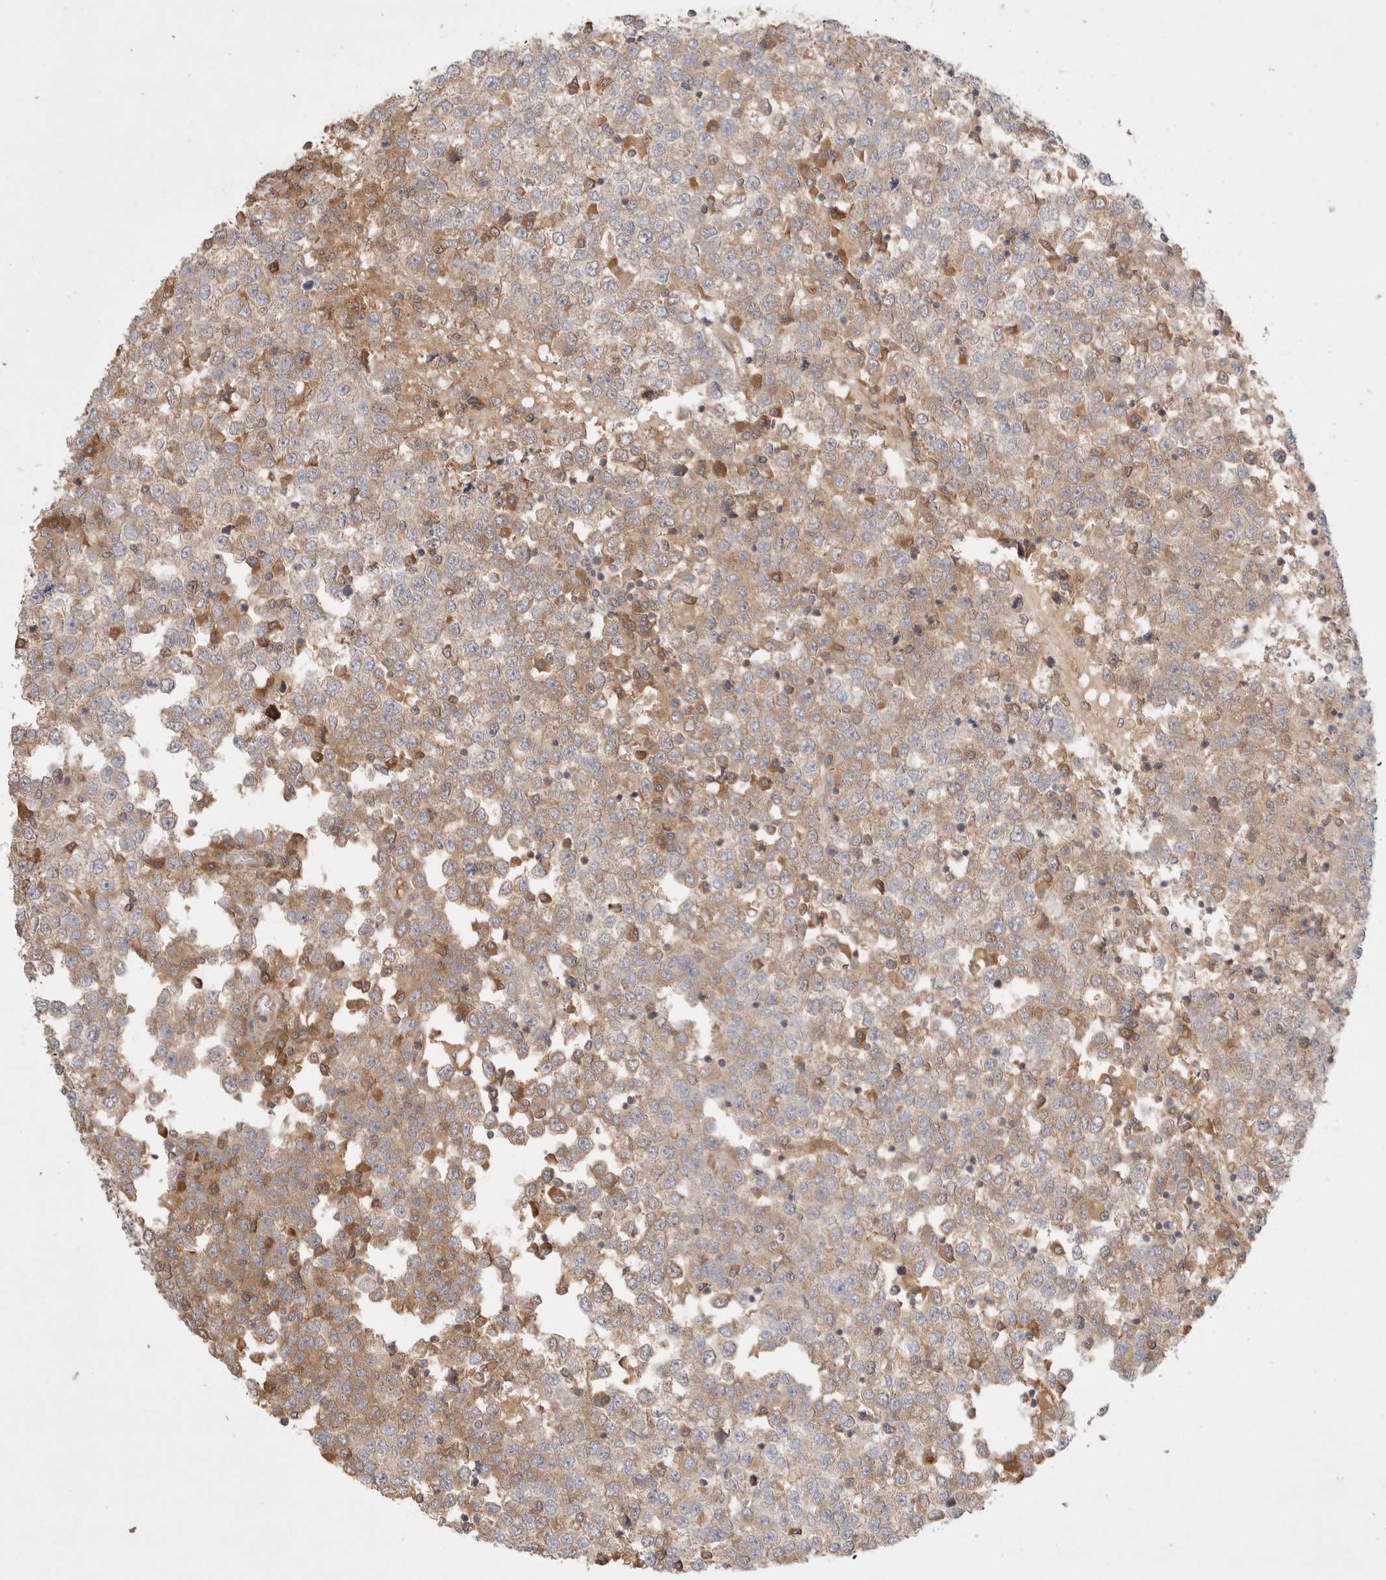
{"staining": {"intensity": "weak", "quantity": ">75%", "location": "cytoplasmic/membranous"}, "tissue": "testis cancer", "cell_type": "Tumor cells", "image_type": "cancer", "snomed": [{"axis": "morphology", "description": "Seminoma, NOS"}, {"axis": "topography", "description": "Testis"}], "caption": "Testis seminoma tissue exhibits weak cytoplasmic/membranous positivity in approximately >75% of tumor cells, visualized by immunohistochemistry.", "gene": "CARNMT1", "patient": {"sex": "male", "age": 65}}